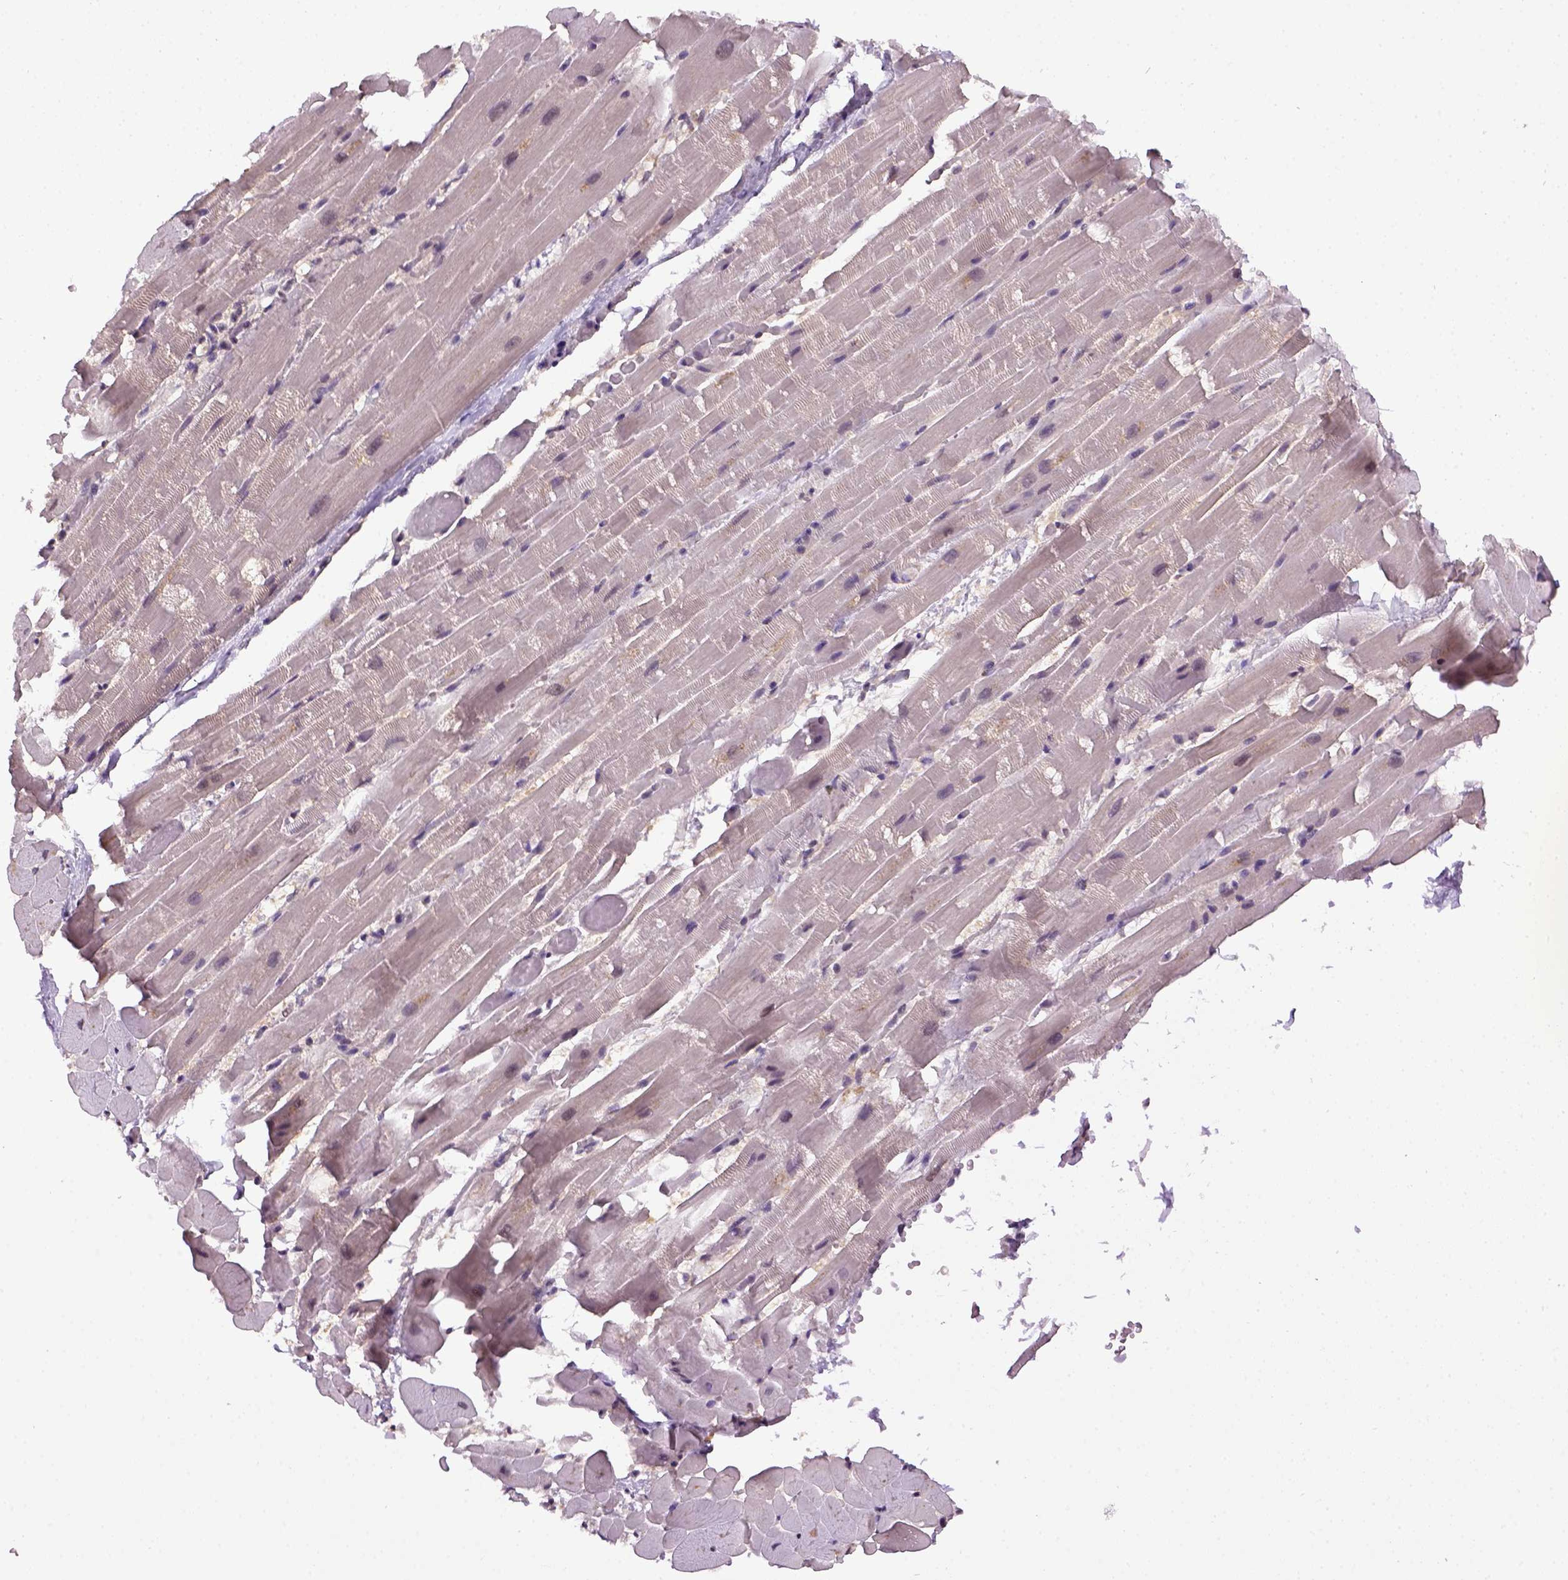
{"staining": {"intensity": "negative", "quantity": "none", "location": "none"}, "tissue": "heart muscle", "cell_type": "Cardiomyocytes", "image_type": "normal", "snomed": [{"axis": "morphology", "description": "Normal tissue, NOS"}, {"axis": "topography", "description": "Heart"}], "caption": "Heart muscle stained for a protein using immunohistochemistry (IHC) exhibits no expression cardiomyocytes.", "gene": "RAB43", "patient": {"sex": "male", "age": 37}}